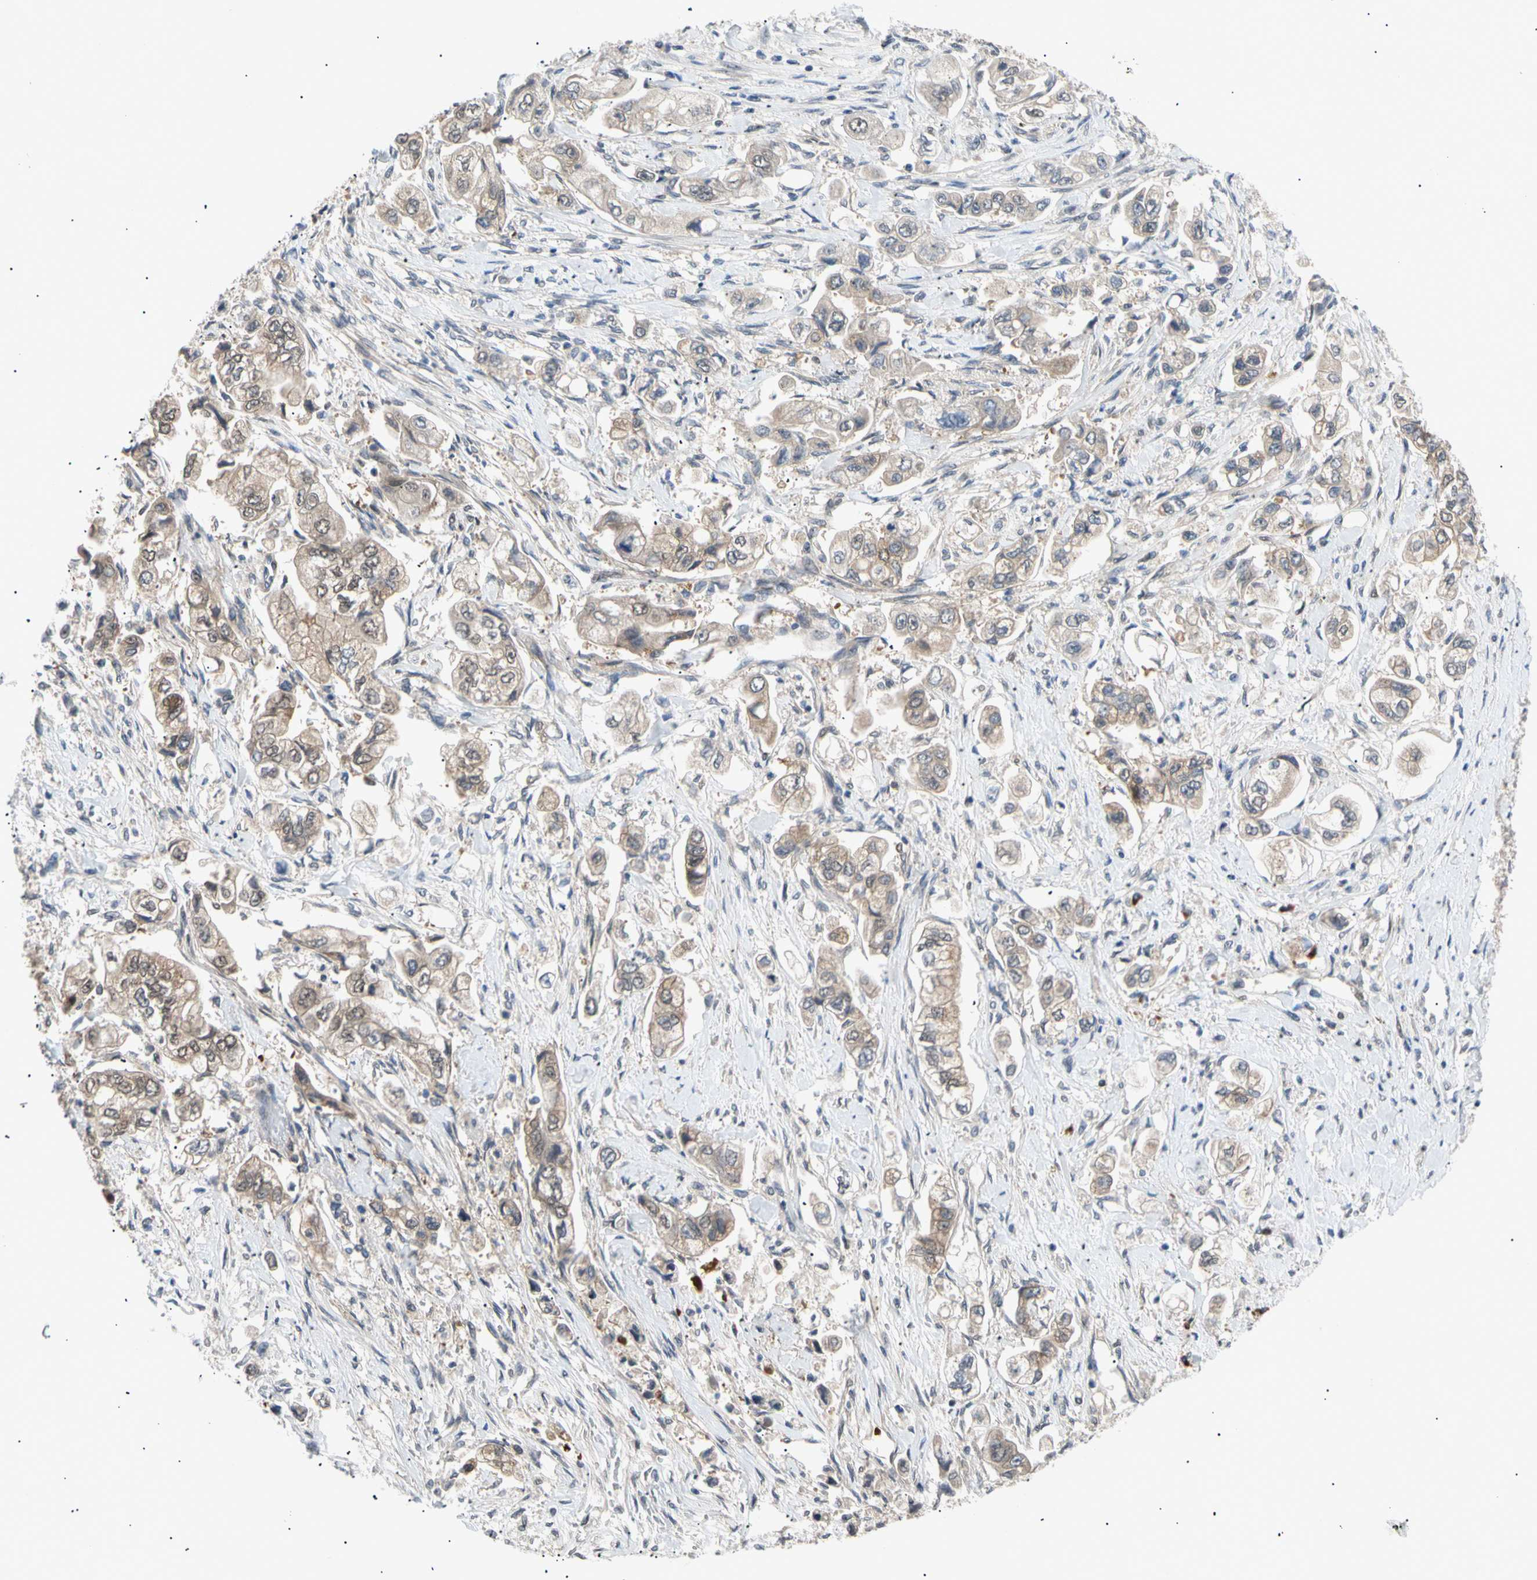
{"staining": {"intensity": "weak", "quantity": "25%-75%", "location": "cytoplasmic/membranous"}, "tissue": "stomach cancer", "cell_type": "Tumor cells", "image_type": "cancer", "snomed": [{"axis": "morphology", "description": "Adenocarcinoma, NOS"}, {"axis": "topography", "description": "Stomach"}], "caption": "Adenocarcinoma (stomach) stained for a protein shows weak cytoplasmic/membranous positivity in tumor cells.", "gene": "SEC23B", "patient": {"sex": "male", "age": 62}}